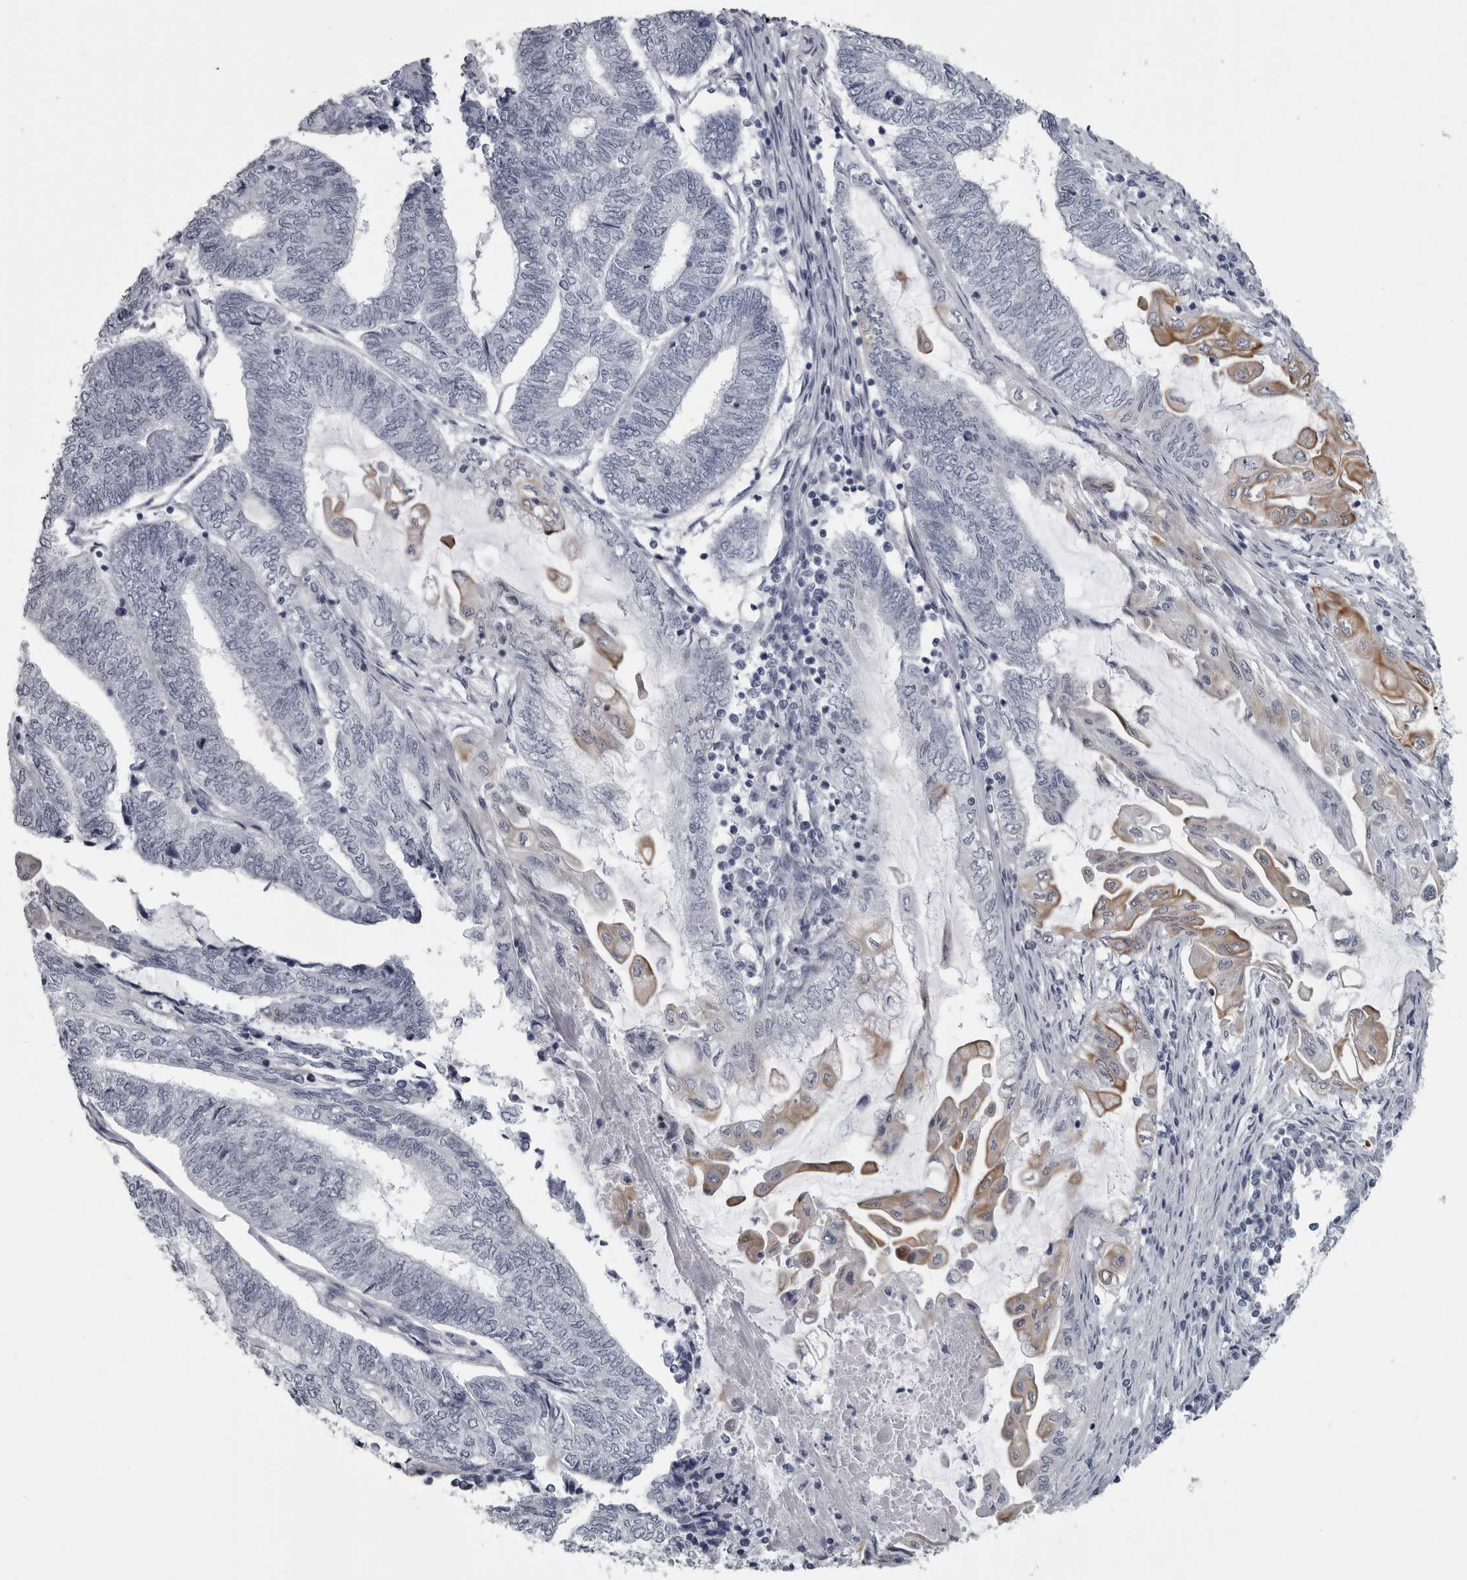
{"staining": {"intensity": "moderate", "quantity": "<25%", "location": "cytoplasmic/membranous"}, "tissue": "endometrial cancer", "cell_type": "Tumor cells", "image_type": "cancer", "snomed": [{"axis": "morphology", "description": "Adenocarcinoma, NOS"}, {"axis": "topography", "description": "Uterus"}, {"axis": "topography", "description": "Endometrium"}], "caption": "Brown immunohistochemical staining in endometrial adenocarcinoma reveals moderate cytoplasmic/membranous expression in about <25% of tumor cells.", "gene": "MYOC", "patient": {"sex": "female", "age": 70}}